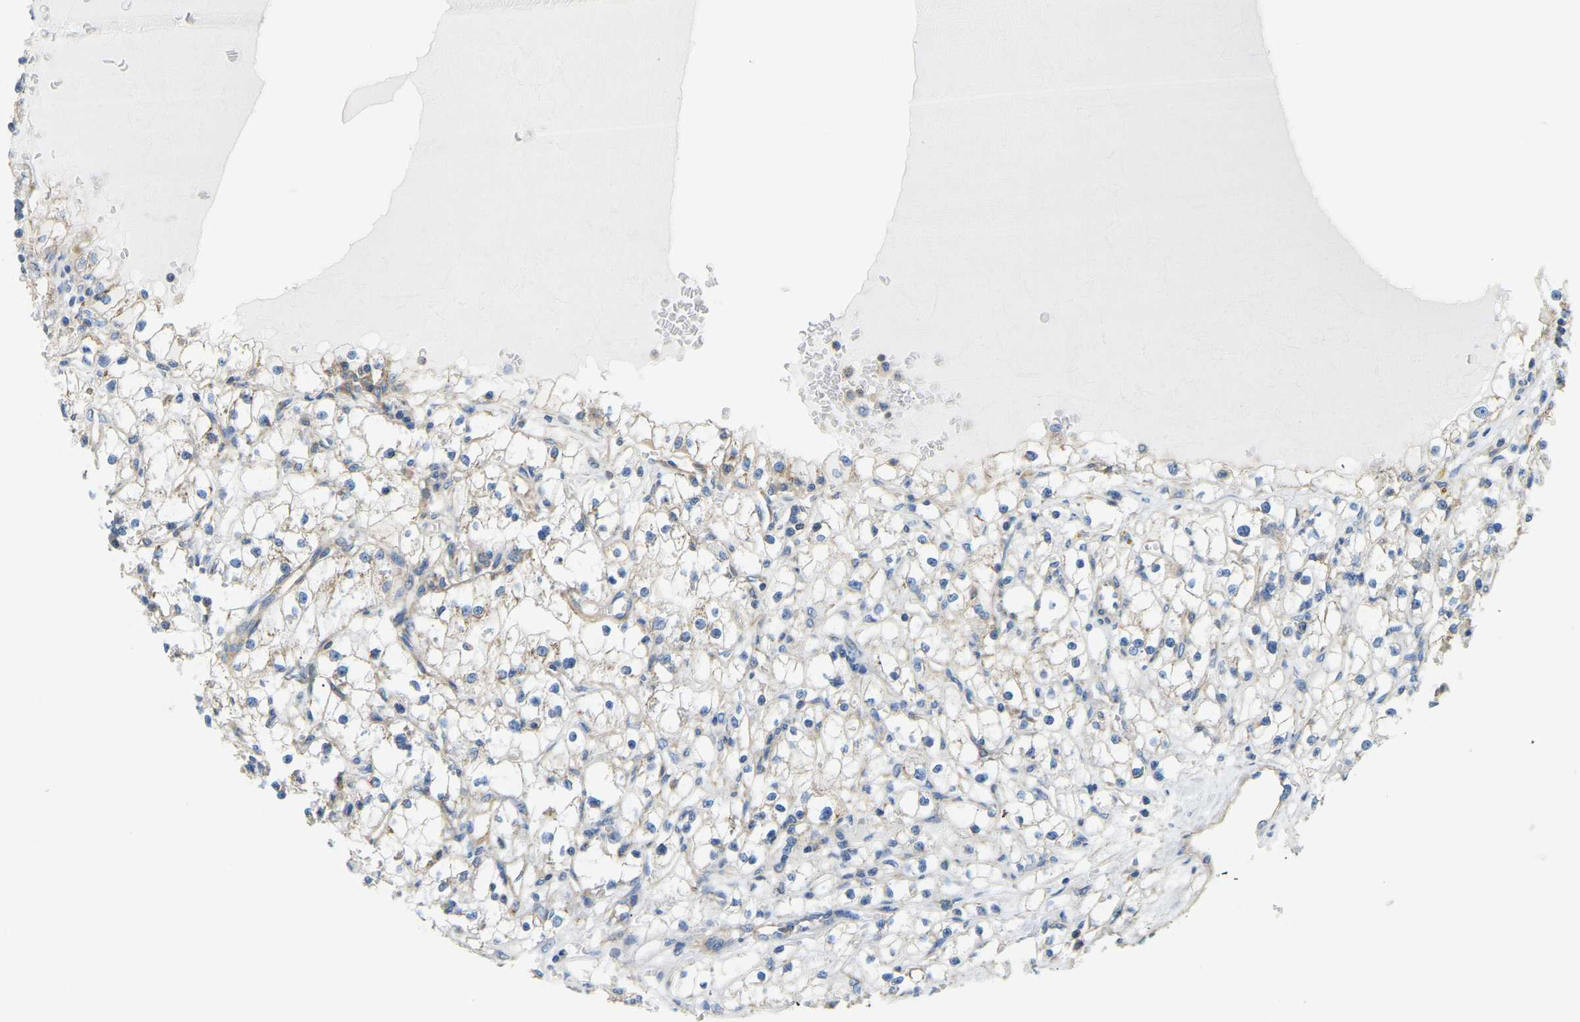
{"staining": {"intensity": "moderate", "quantity": "25%-75%", "location": "cytoplasmic/membranous"}, "tissue": "renal cancer", "cell_type": "Tumor cells", "image_type": "cancer", "snomed": [{"axis": "morphology", "description": "Adenocarcinoma, NOS"}, {"axis": "topography", "description": "Kidney"}], "caption": "Immunohistochemistry (IHC) of renal cancer (adenocarcinoma) reveals medium levels of moderate cytoplasmic/membranous staining in about 25%-75% of tumor cells.", "gene": "AHNAK", "patient": {"sex": "male", "age": 56}}